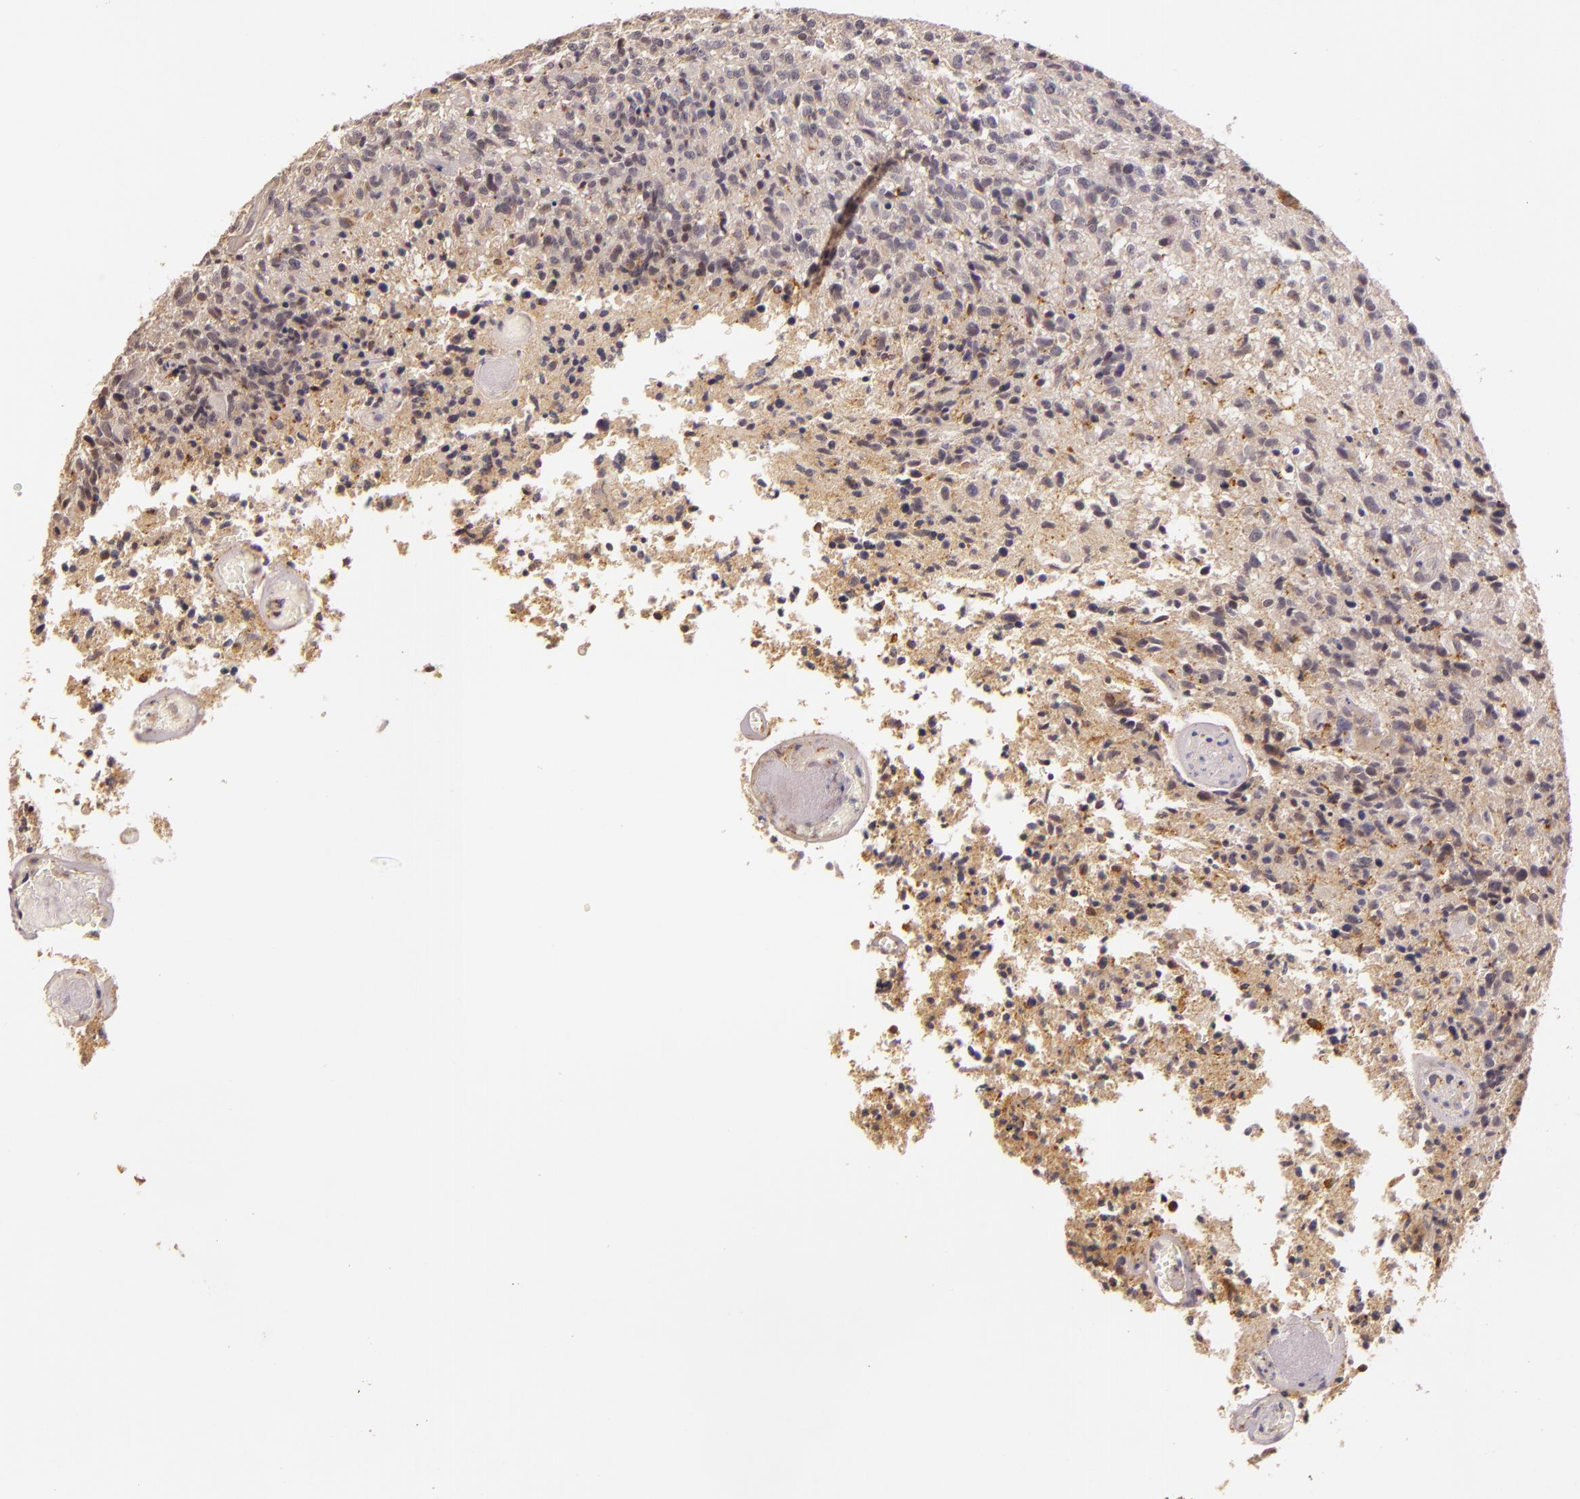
{"staining": {"intensity": "weak", "quantity": "<25%", "location": "cytoplasmic/membranous"}, "tissue": "glioma", "cell_type": "Tumor cells", "image_type": "cancer", "snomed": [{"axis": "morphology", "description": "Glioma, malignant, High grade"}, {"axis": "topography", "description": "Brain"}], "caption": "Glioma was stained to show a protein in brown. There is no significant staining in tumor cells. (DAB immunohistochemistry visualized using brightfield microscopy, high magnification).", "gene": "ARMH4", "patient": {"sex": "male", "age": 36}}